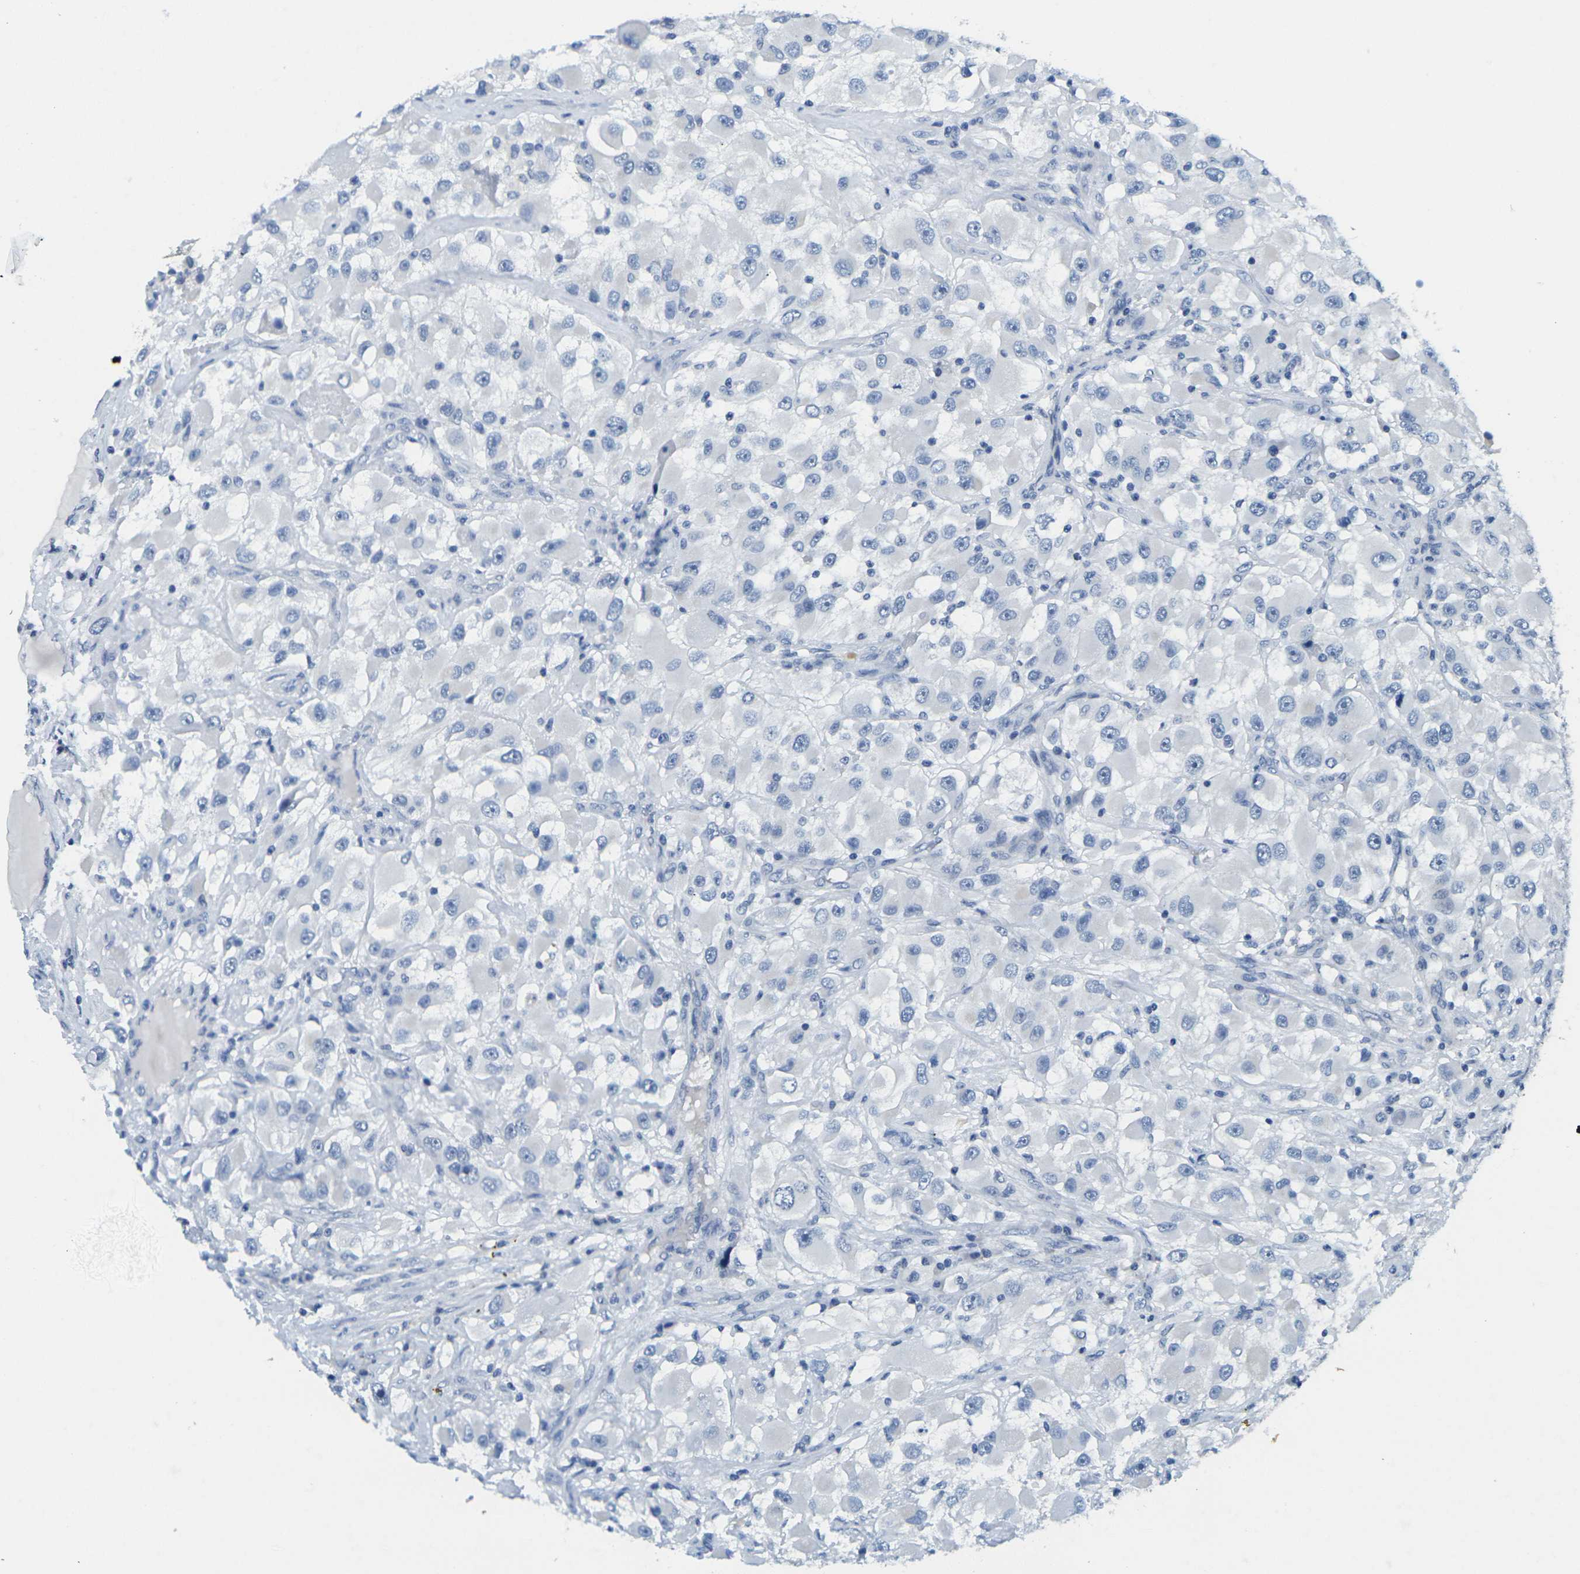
{"staining": {"intensity": "negative", "quantity": "none", "location": "none"}, "tissue": "renal cancer", "cell_type": "Tumor cells", "image_type": "cancer", "snomed": [{"axis": "morphology", "description": "Adenocarcinoma, NOS"}, {"axis": "topography", "description": "Kidney"}], "caption": "The micrograph demonstrates no significant expression in tumor cells of adenocarcinoma (renal).", "gene": "FAM3D", "patient": {"sex": "female", "age": 52}}